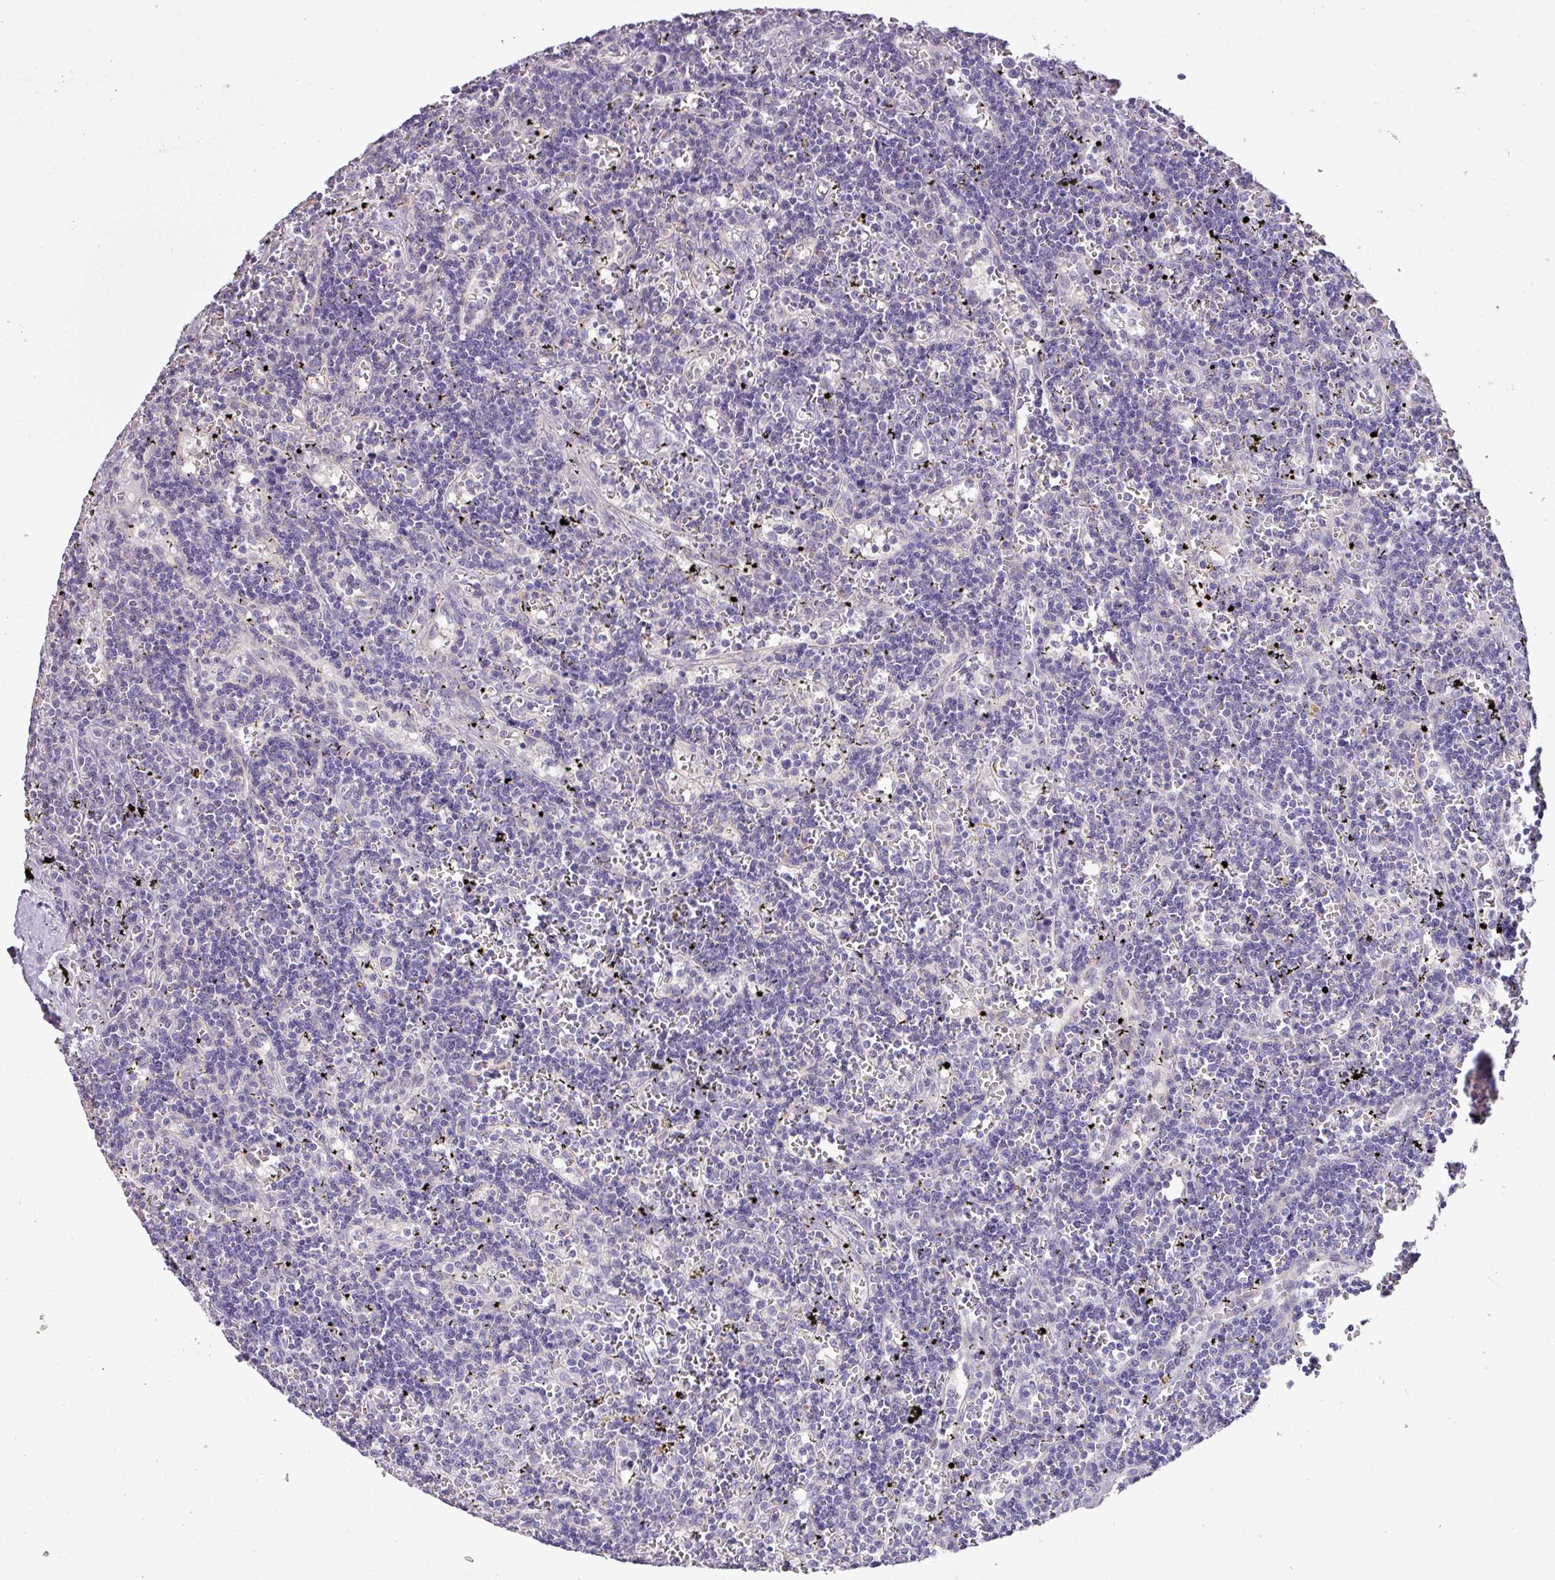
{"staining": {"intensity": "negative", "quantity": "none", "location": "none"}, "tissue": "lymphoma", "cell_type": "Tumor cells", "image_type": "cancer", "snomed": [{"axis": "morphology", "description": "Malignant lymphoma, non-Hodgkin's type, Low grade"}, {"axis": "topography", "description": "Spleen"}], "caption": "Tumor cells are negative for brown protein staining in lymphoma. (DAB immunohistochemistry visualized using brightfield microscopy, high magnification).", "gene": "BRINP2", "patient": {"sex": "male", "age": 60}}